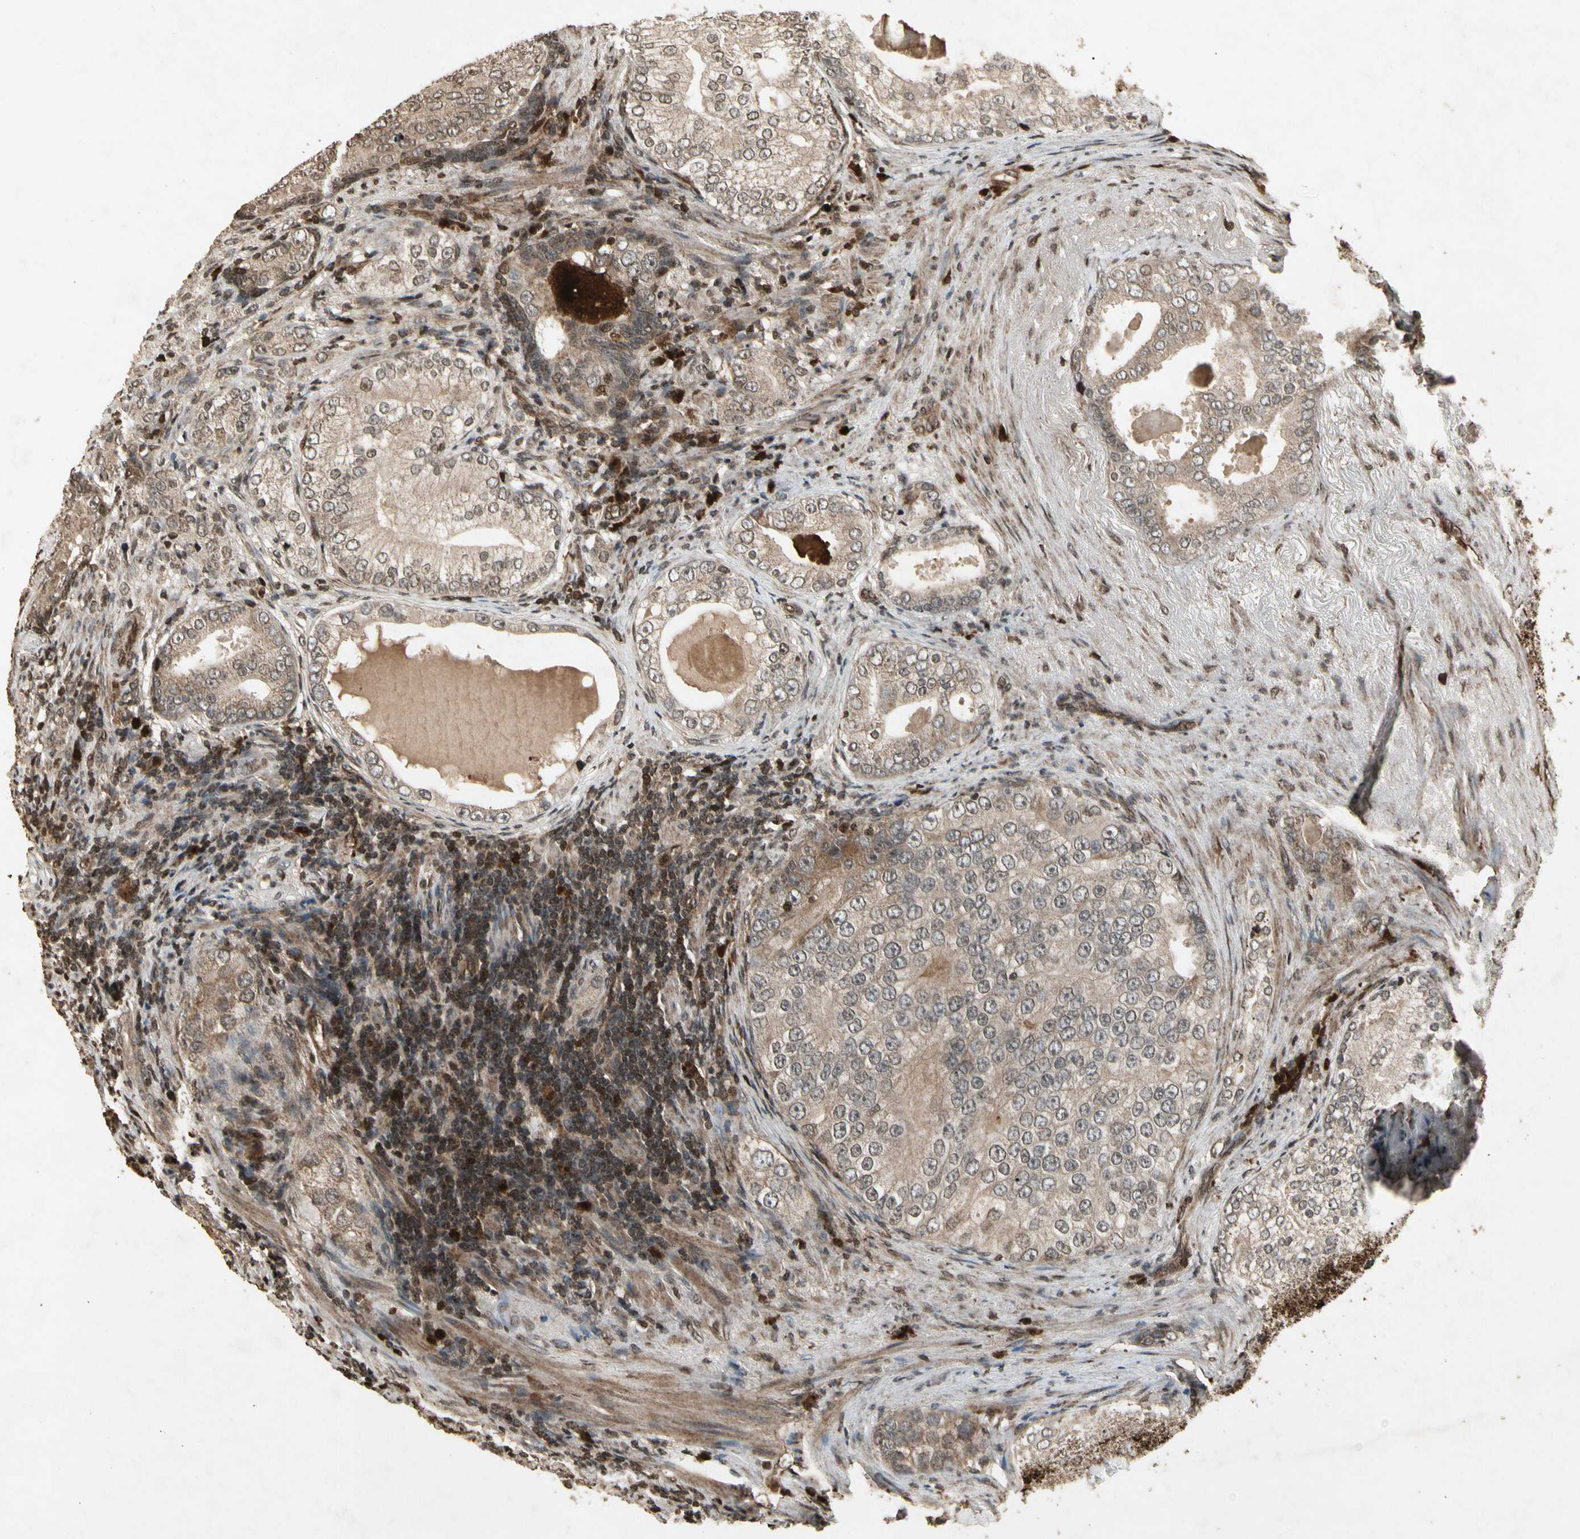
{"staining": {"intensity": "moderate", "quantity": ">75%", "location": "cytoplasmic/membranous"}, "tissue": "prostate cancer", "cell_type": "Tumor cells", "image_type": "cancer", "snomed": [{"axis": "morphology", "description": "Adenocarcinoma, High grade"}, {"axis": "topography", "description": "Prostate"}], "caption": "A medium amount of moderate cytoplasmic/membranous staining is appreciated in approximately >75% of tumor cells in prostate cancer tissue.", "gene": "GLRX", "patient": {"sex": "male", "age": 66}}